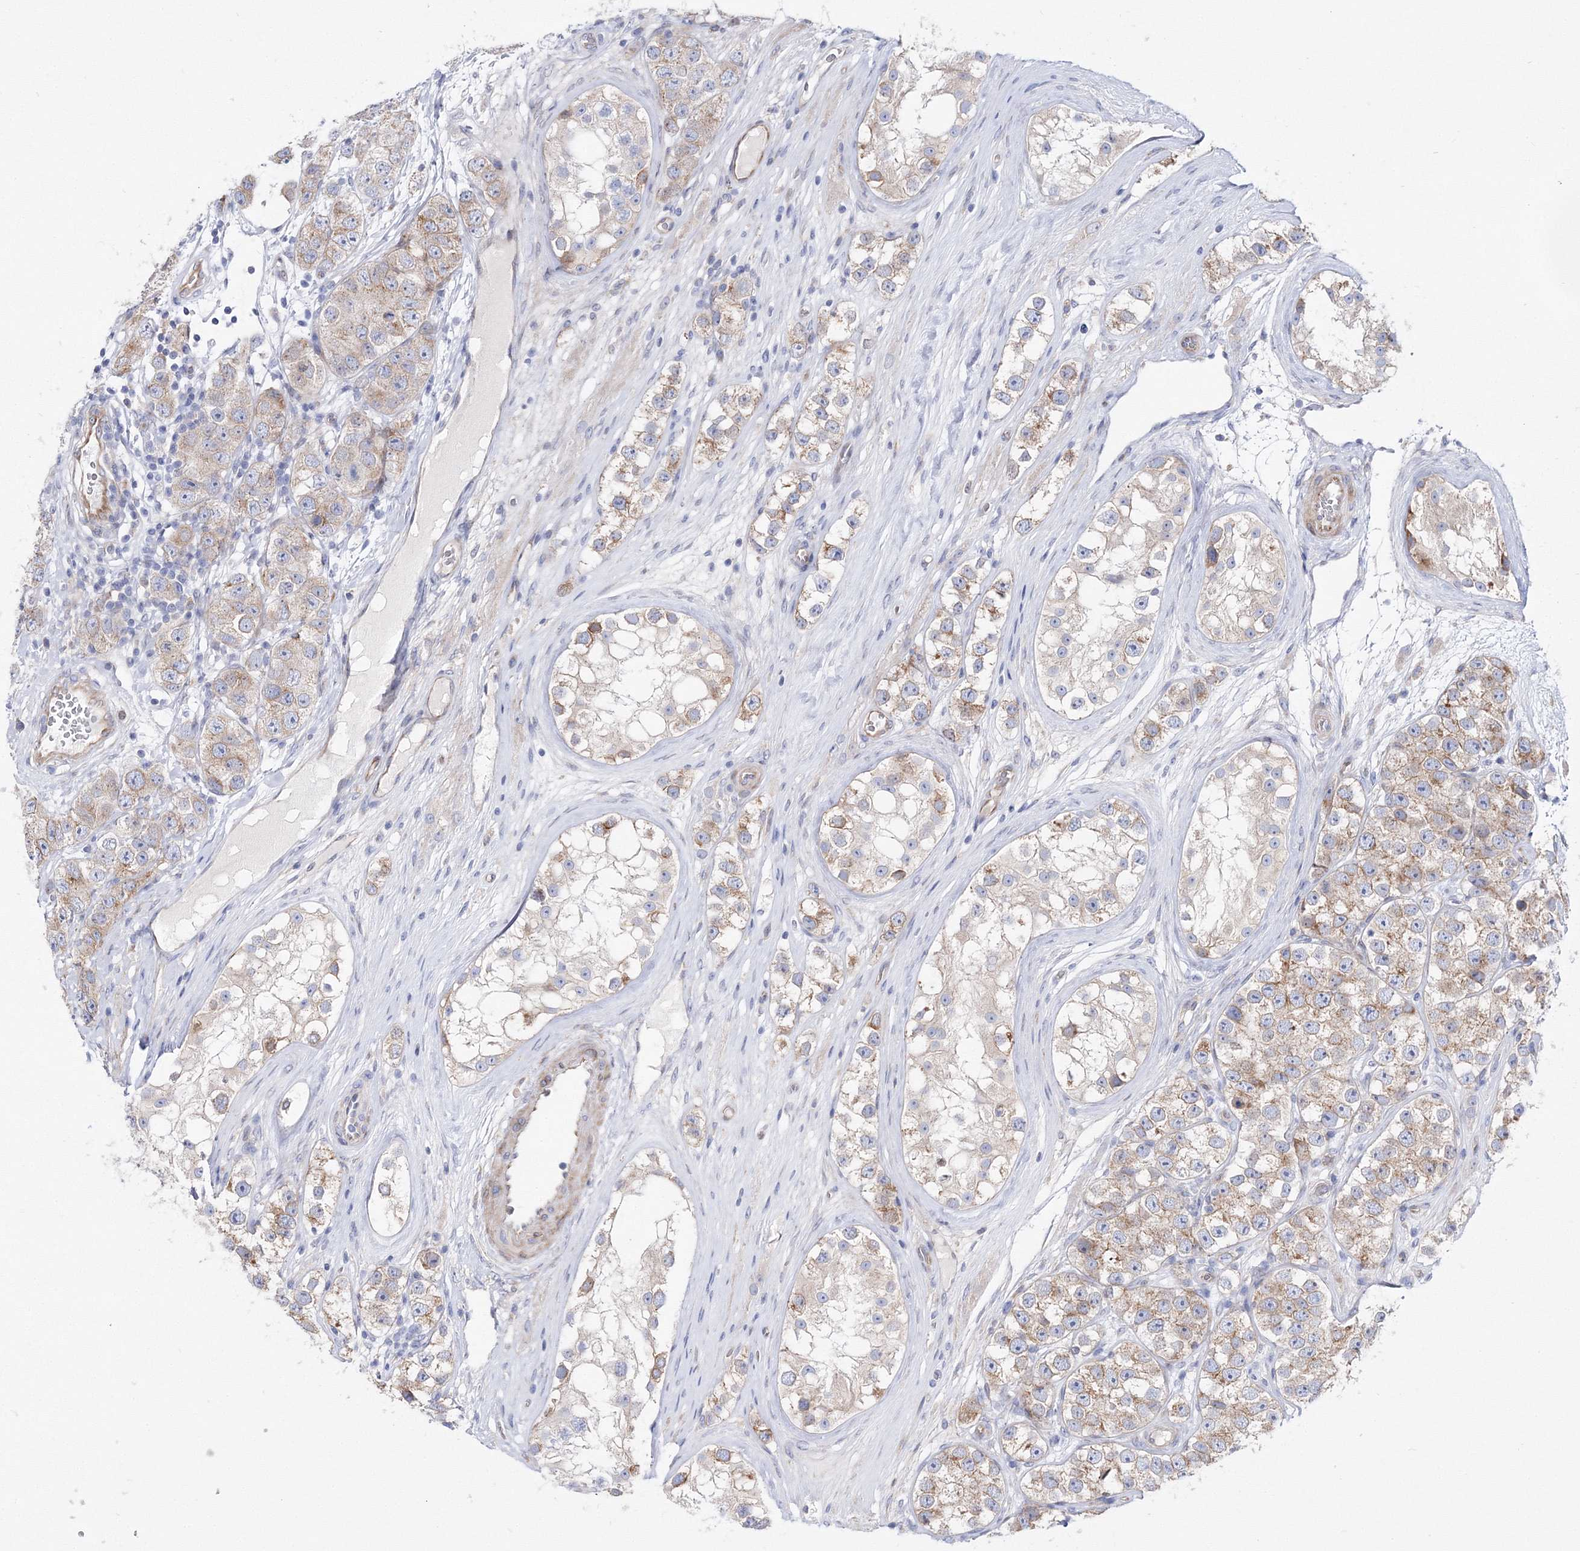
{"staining": {"intensity": "moderate", "quantity": ">75%", "location": "cytoplasmic/membranous"}, "tissue": "testis cancer", "cell_type": "Tumor cells", "image_type": "cancer", "snomed": [{"axis": "morphology", "description": "Seminoma, NOS"}, {"axis": "topography", "description": "Testis"}], "caption": "Brown immunohistochemical staining in testis cancer (seminoma) exhibits moderate cytoplasmic/membranous expression in approximately >75% of tumor cells. (DAB = brown stain, brightfield microscopy at high magnification).", "gene": "ARHGAP32", "patient": {"sex": "male", "age": 28}}